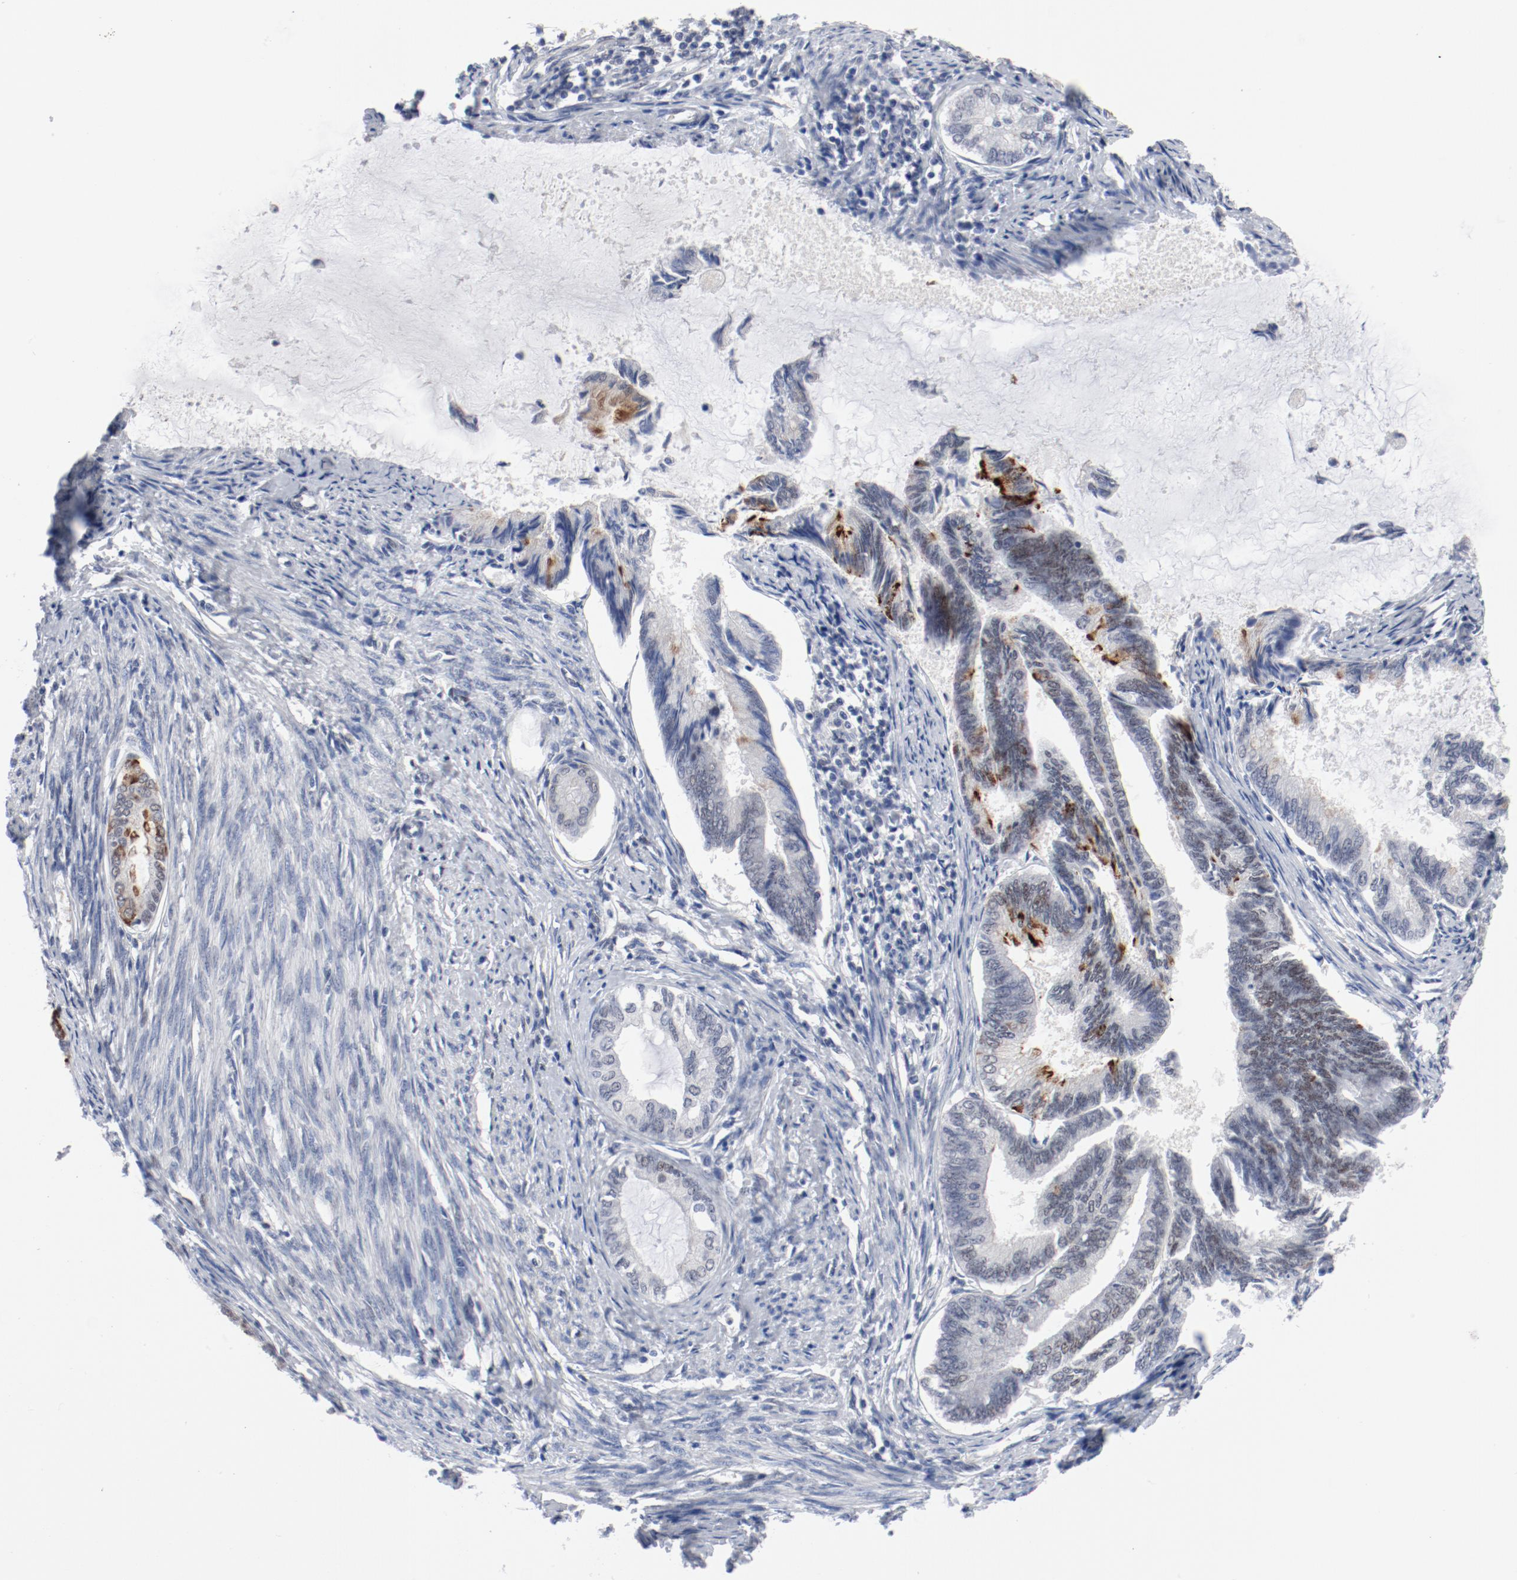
{"staining": {"intensity": "strong", "quantity": "<25%", "location": "cytoplasmic/membranous"}, "tissue": "endometrial cancer", "cell_type": "Tumor cells", "image_type": "cancer", "snomed": [{"axis": "morphology", "description": "Adenocarcinoma, NOS"}, {"axis": "topography", "description": "Endometrium"}], "caption": "This histopathology image reveals immunohistochemistry staining of human adenocarcinoma (endometrial), with medium strong cytoplasmic/membranous staining in approximately <25% of tumor cells.", "gene": "ARNT", "patient": {"sex": "female", "age": 86}}